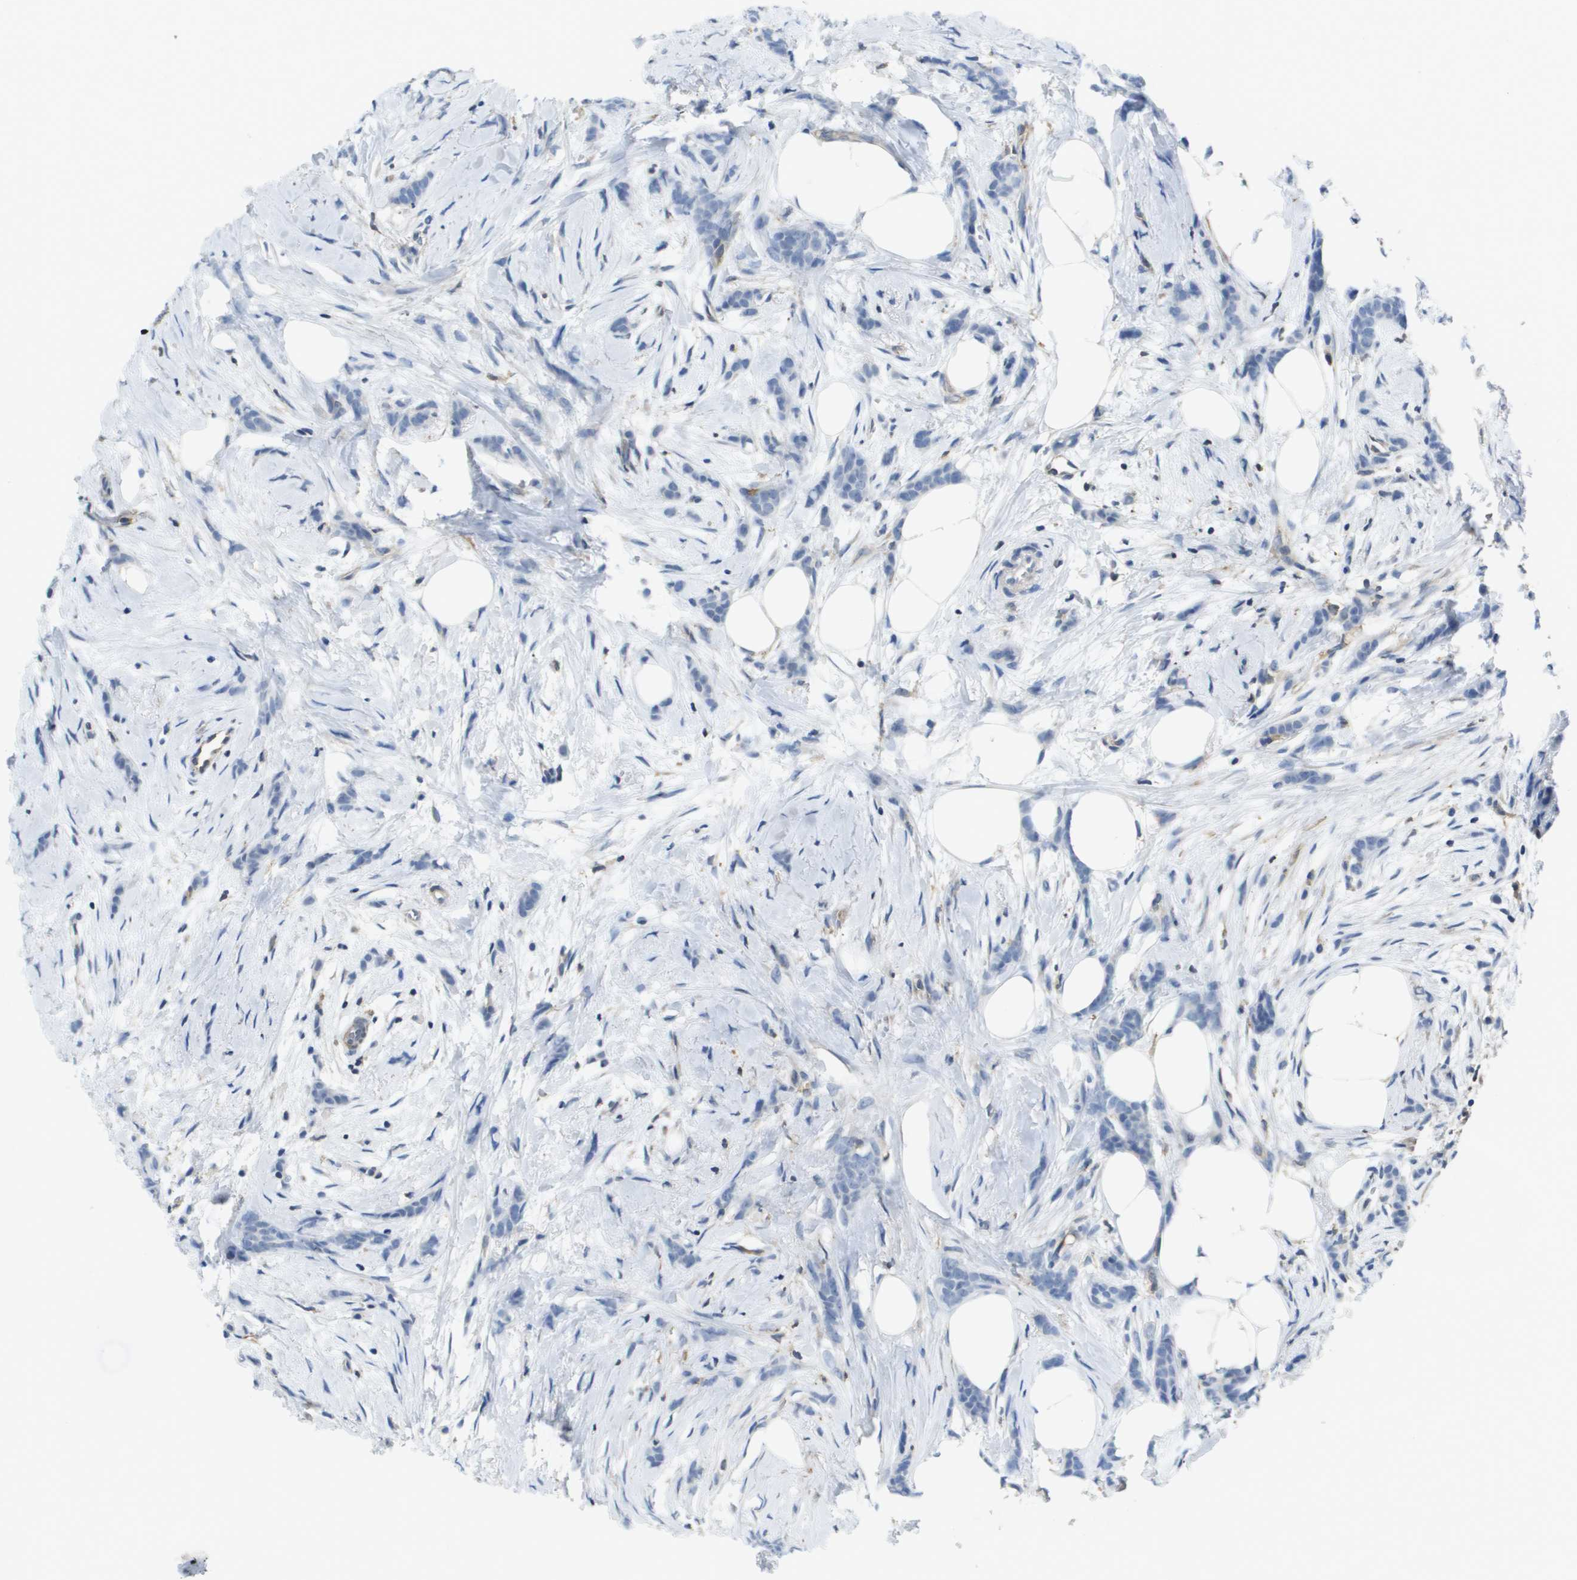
{"staining": {"intensity": "negative", "quantity": "none", "location": "none"}, "tissue": "breast cancer", "cell_type": "Tumor cells", "image_type": "cancer", "snomed": [{"axis": "morphology", "description": "Lobular carcinoma, in situ"}, {"axis": "morphology", "description": "Lobular carcinoma"}, {"axis": "topography", "description": "Breast"}], "caption": "High magnification brightfield microscopy of breast lobular carcinoma in situ stained with DAB (3,3'-diaminobenzidine) (brown) and counterstained with hematoxylin (blue): tumor cells show no significant expression.", "gene": "RCSD1", "patient": {"sex": "female", "age": 41}}